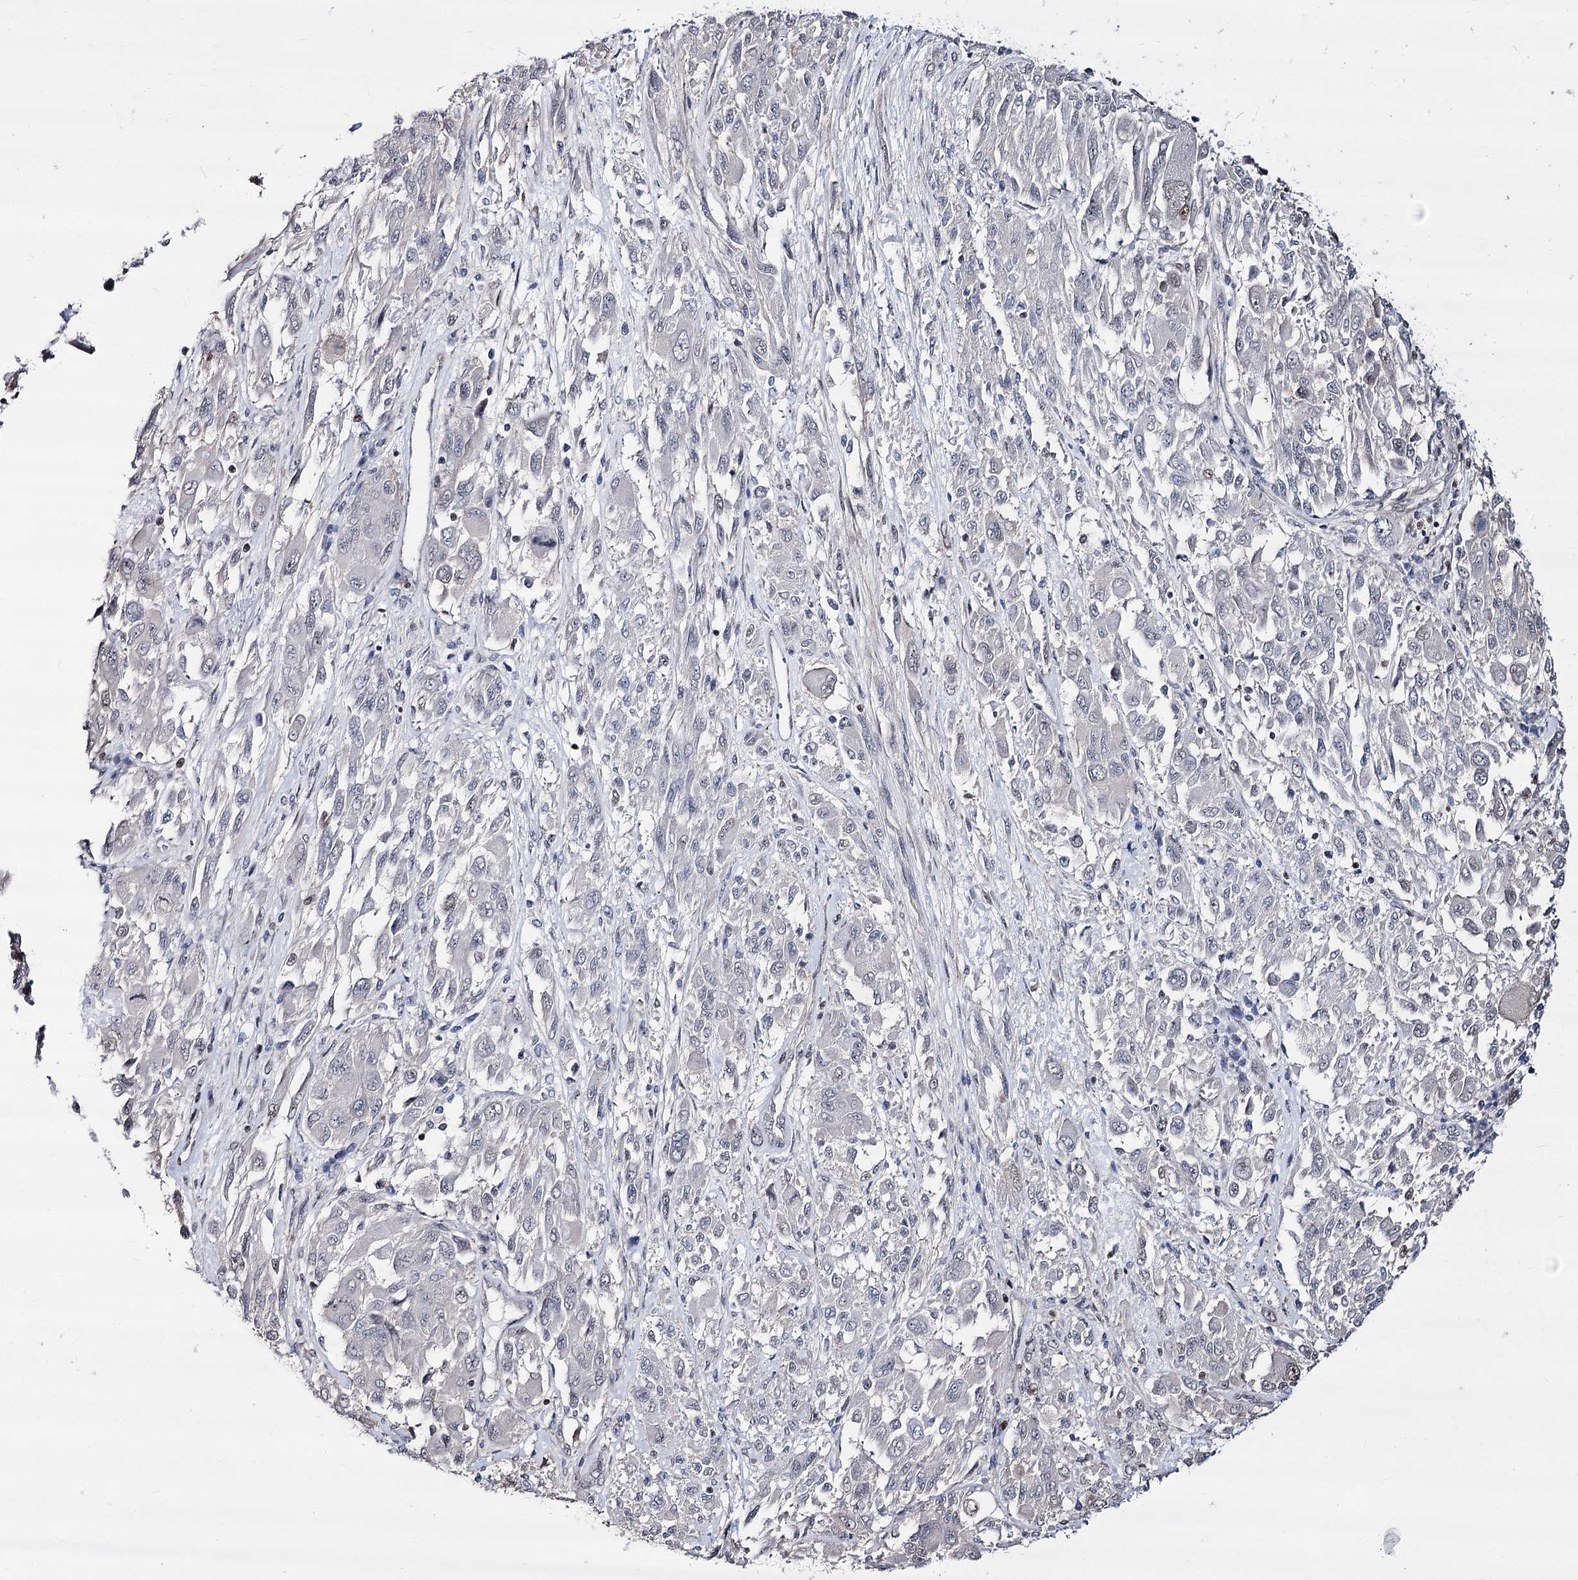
{"staining": {"intensity": "negative", "quantity": "none", "location": "none"}, "tissue": "melanoma", "cell_type": "Tumor cells", "image_type": "cancer", "snomed": [{"axis": "morphology", "description": "Malignant melanoma, NOS"}, {"axis": "topography", "description": "Skin"}], "caption": "DAB immunohistochemical staining of human melanoma demonstrates no significant staining in tumor cells.", "gene": "CHMP7", "patient": {"sex": "female", "age": 91}}